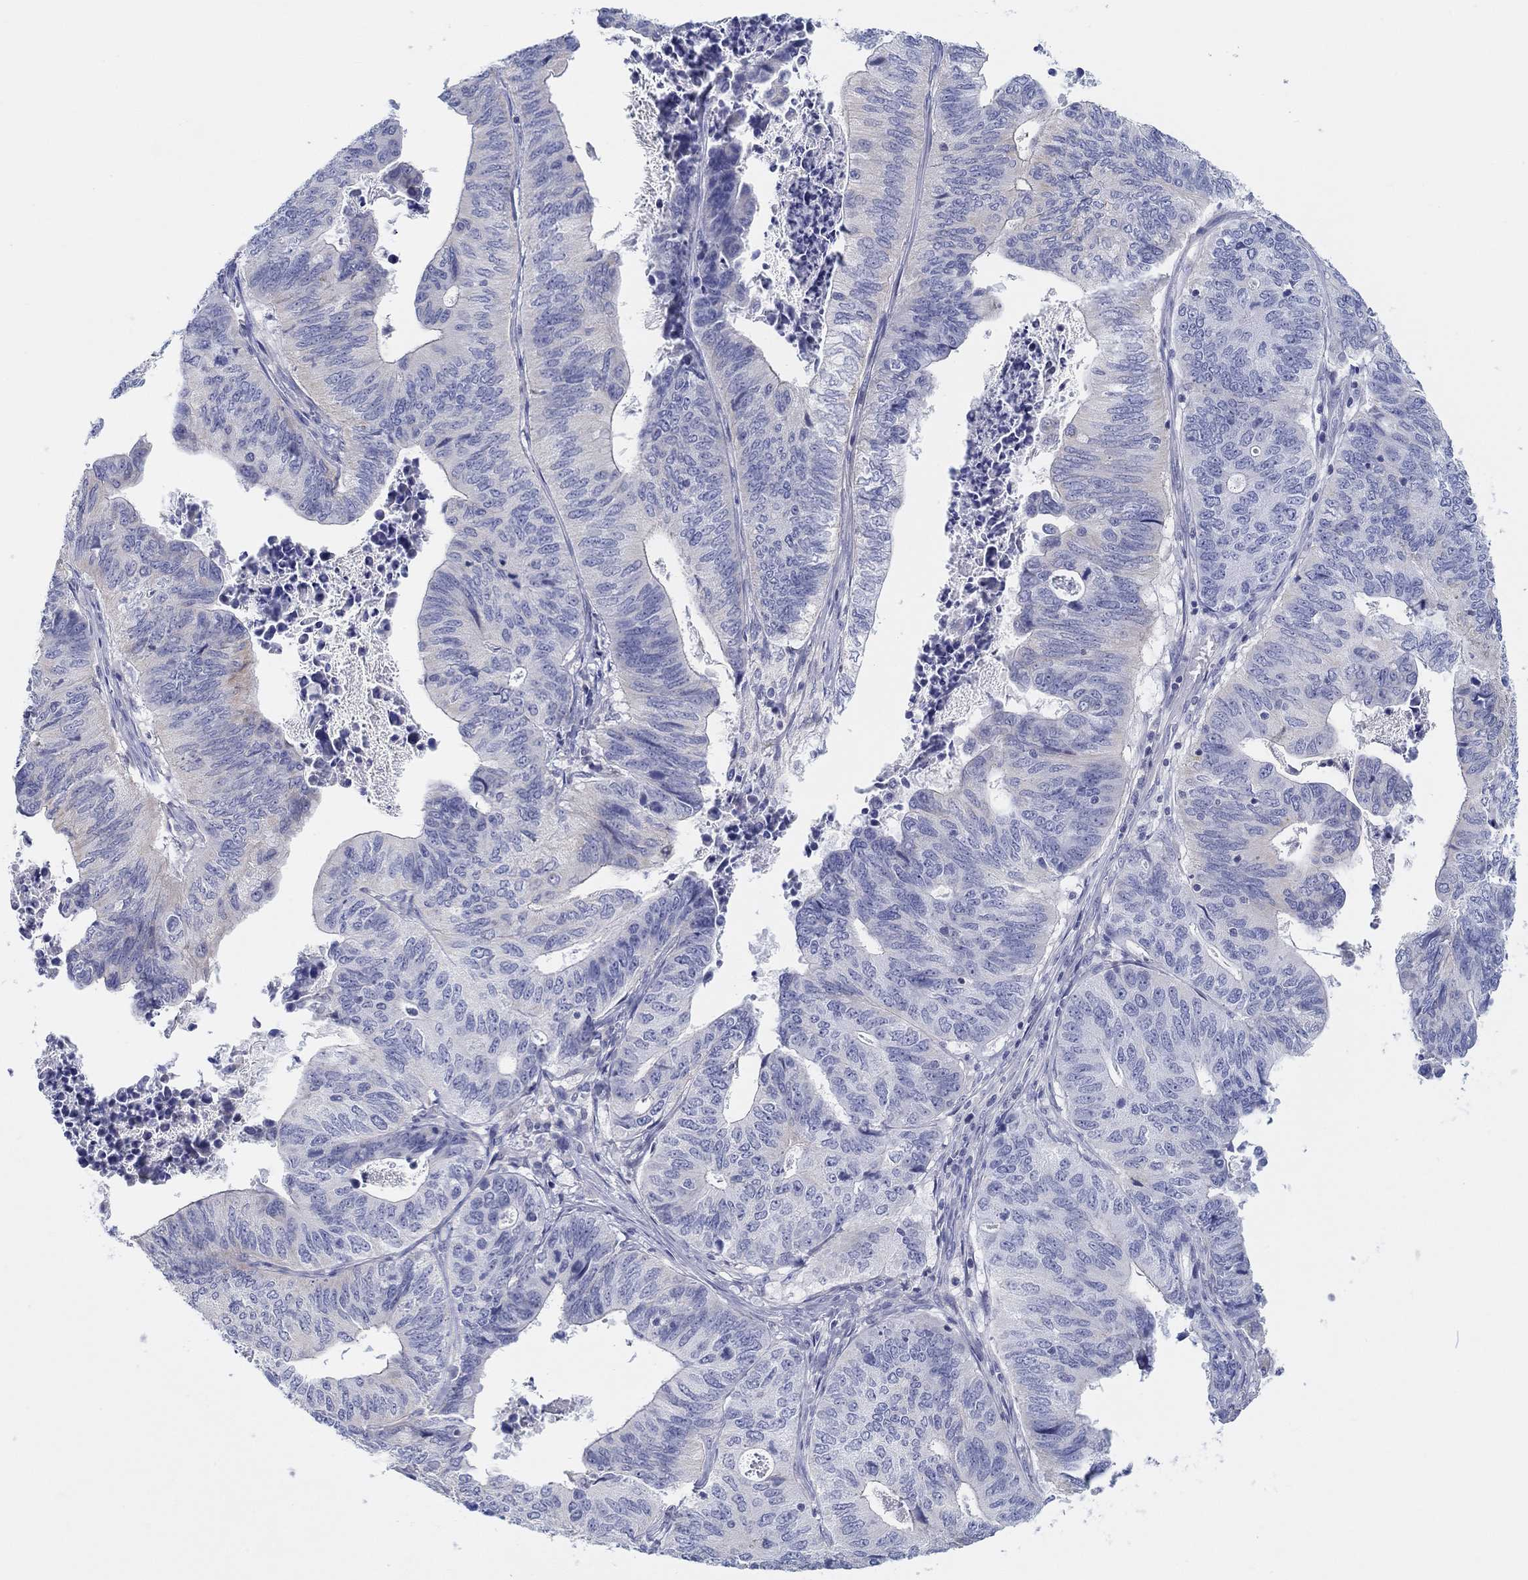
{"staining": {"intensity": "negative", "quantity": "none", "location": "none"}, "tissue": "stomach cancer", "cell_type": "Tumor cells", "image_type": "cancer", "snomed": [{"axis": "morphology", "description": "Adenocarcinoma, NOS"}, {"axis": "topography", "description": "Stomach, upper"}], "caption": "Micrograph shows no protein positivity in tumor cells of stomach adenocarcinoma tissue.", "gene": "HAPLN4", "patient": {"sex": "female", "age": 67}}